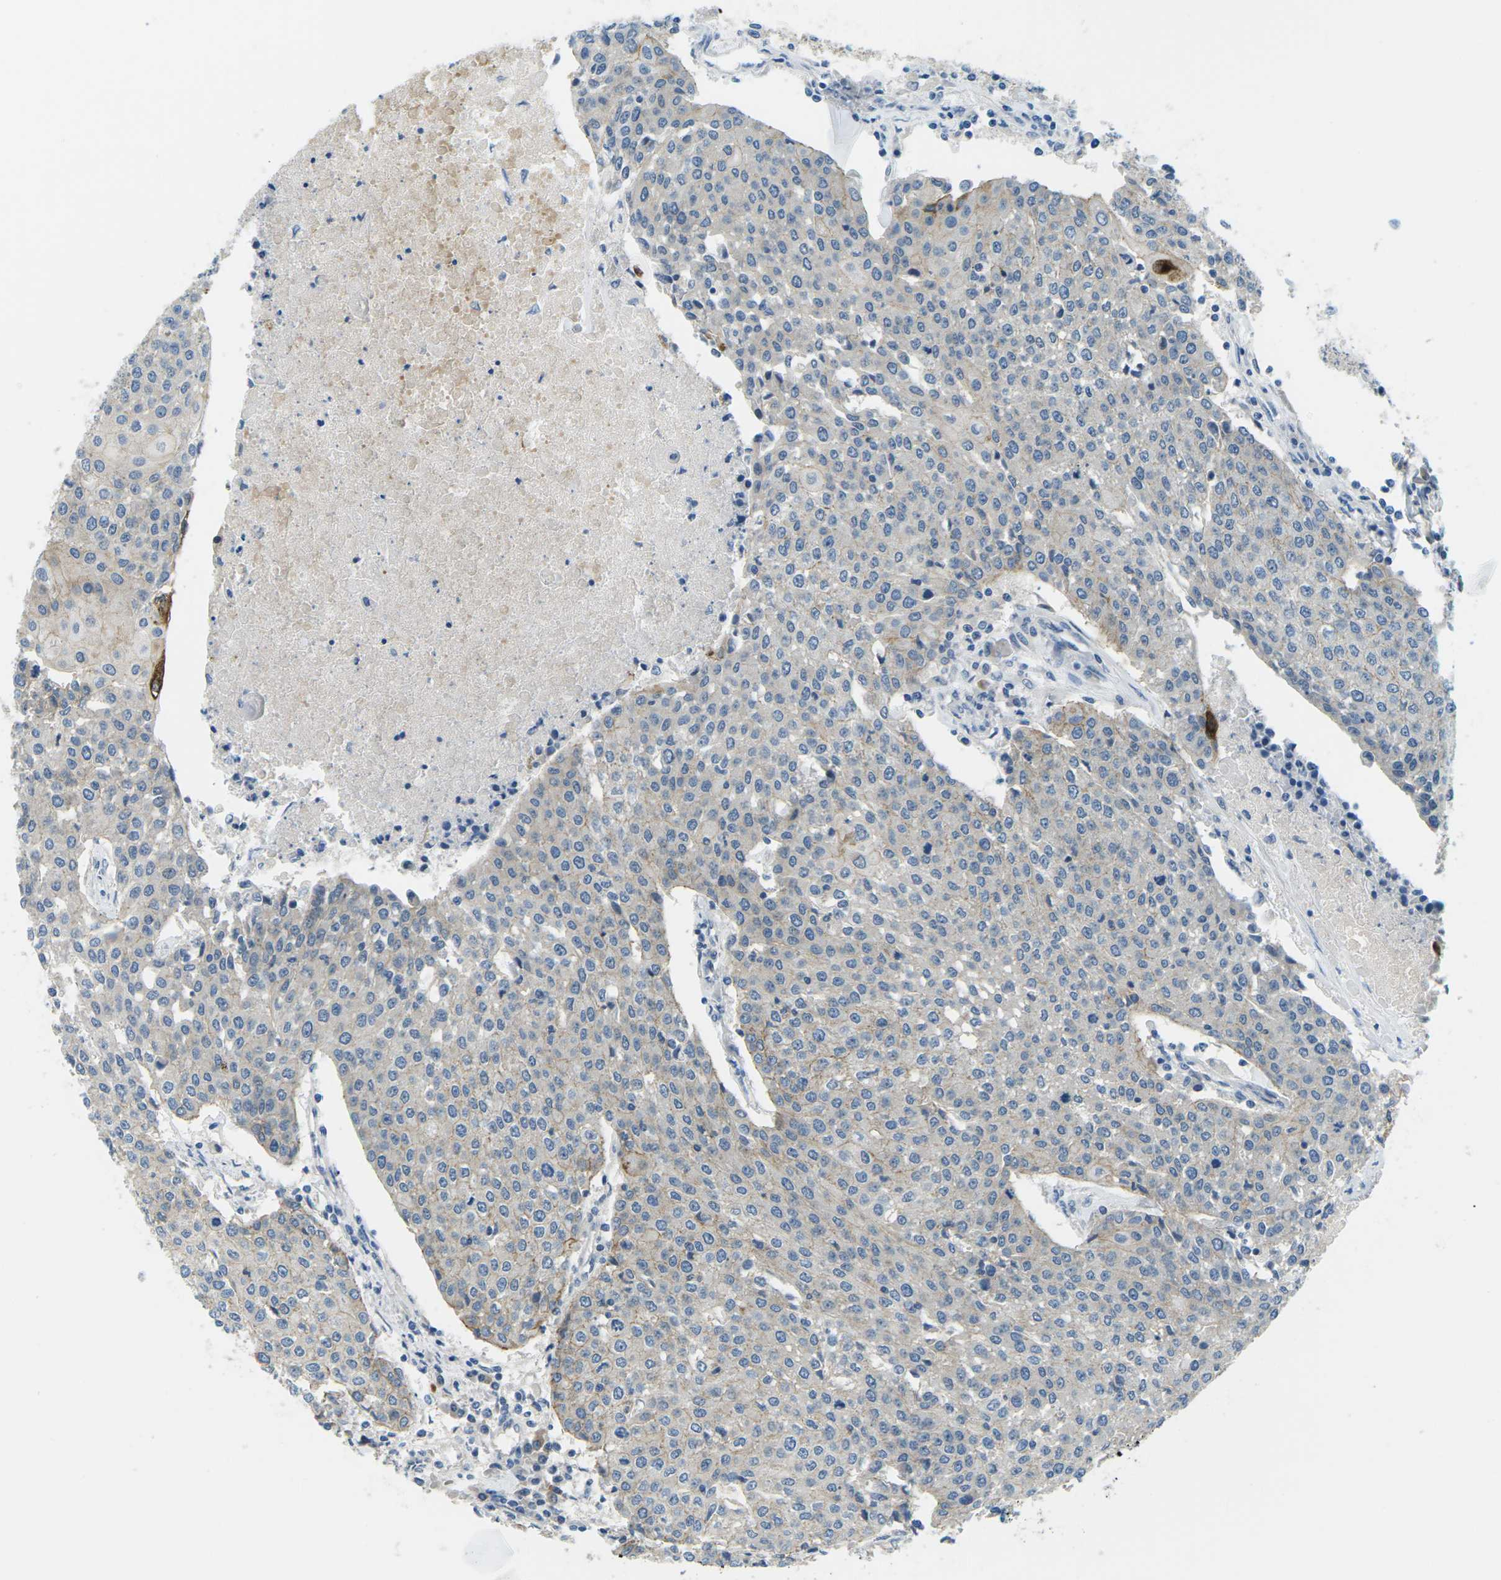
{"staining": {"intensity": "weak", "quantity": "<25%", "location": "cytoplasmic/membranous"}, "tissue": "urothelial cancer", "cell_type": "Tumor cells", "image_type": "cancer", "snomed": [{"axis": "morphology", "description": "Urothelial carcinoma, High grade"}, {"axis": "topography", "description": "Urinary bladder"}], "caption": "The micrograph shows no staining of tumor cells in urothelial cancer.", "gene": "CTNND1", "patient": {"sex": "female", "age": 85}}